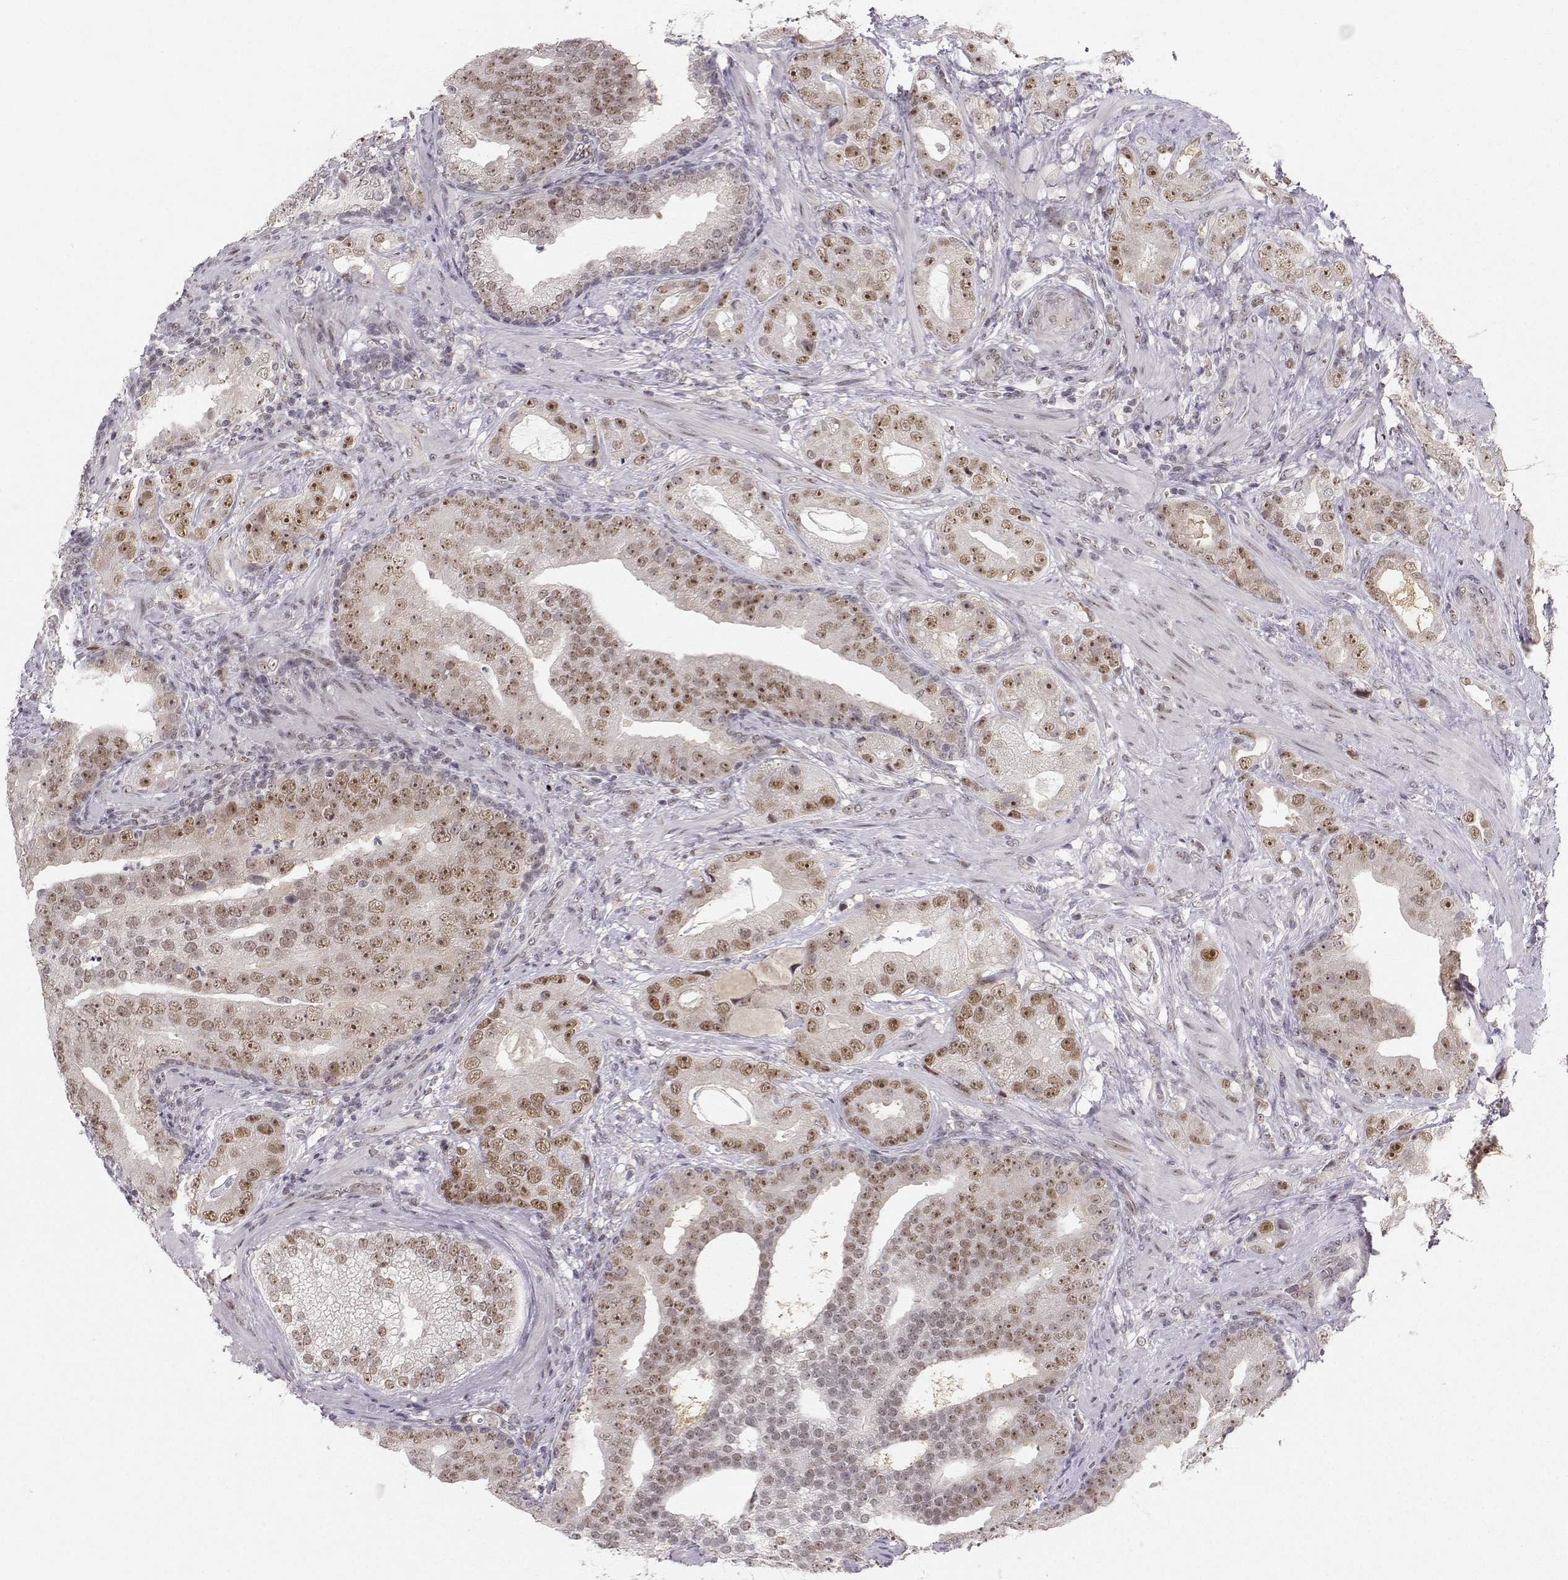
{"staining": {"intensity": "moderate", "quantity": "25%-75%", "location": "nuclear"}, "tissue": "prostate cancer", "cell_type": "Tumor cells", "image_type": "cancer", "snomed": [{"axis": "morphology", "description": "Adenocarcinoma, NOS"}, {"axis": "topography", "description": "Prostate"}], "caption": "Brown immunohistochemical staining in human prostate cancer exhibits moderate nuclear expression in approximately 25%-75% of tumor cells.", "gene": "RPP38", "patient": {"sex": "male", "age": 57}}